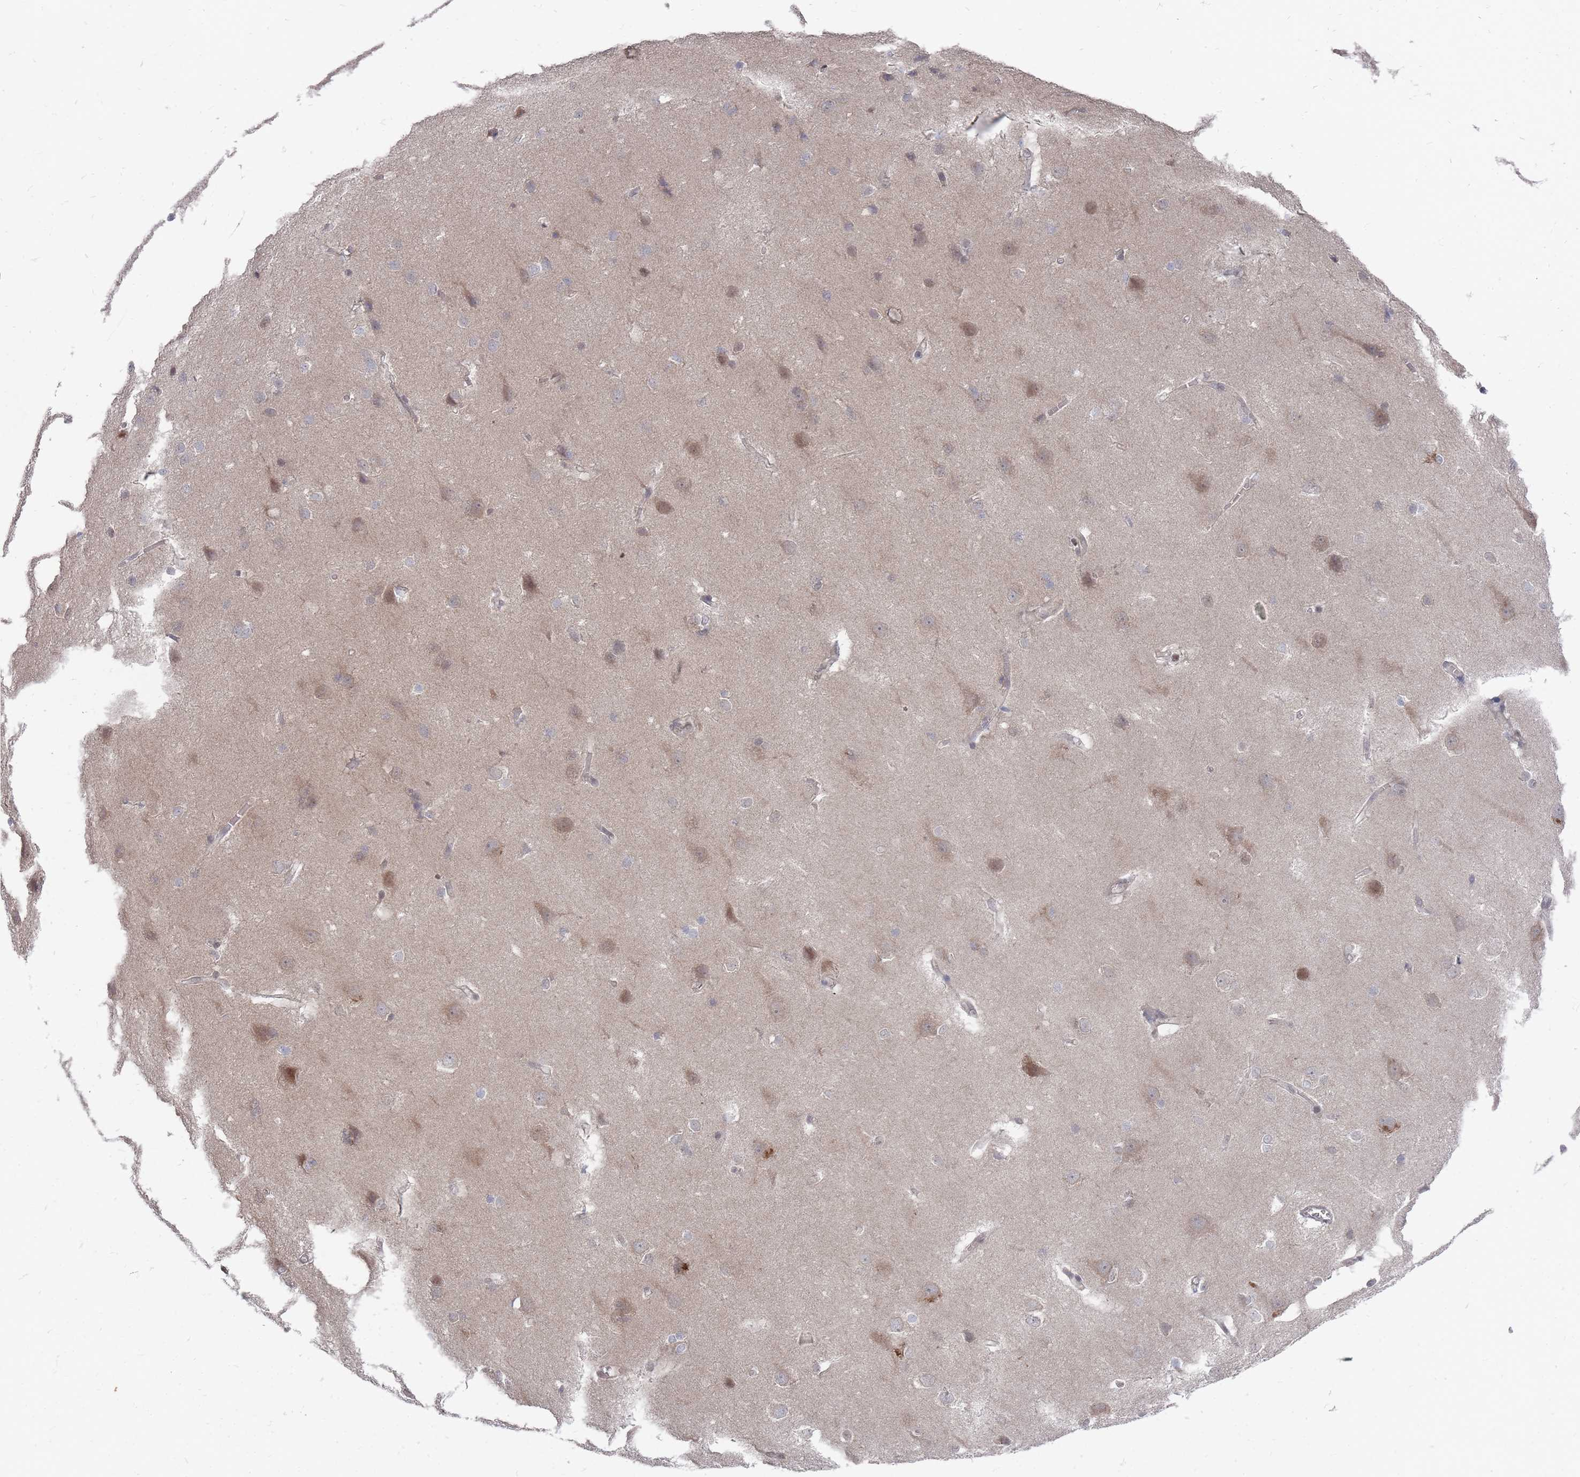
{"staining": {"intensity": "negative", "quantity": "none", "location": "none"}, "tissue": "cerebral cortex", "cell_type": "Endothelial cells", "image_type": "normal", "snomed": [{"axis": "morphology", "description": "Normal tissue, NOS"}, {"axis": "topography", "description": "Cerebral cortex"}], "caption": "The IHC histopathology image has no significant positivity in endothelial cells of cerebral cortex.", "gene": "NKD1", "patient": {"sex": "male", "age": 37}}